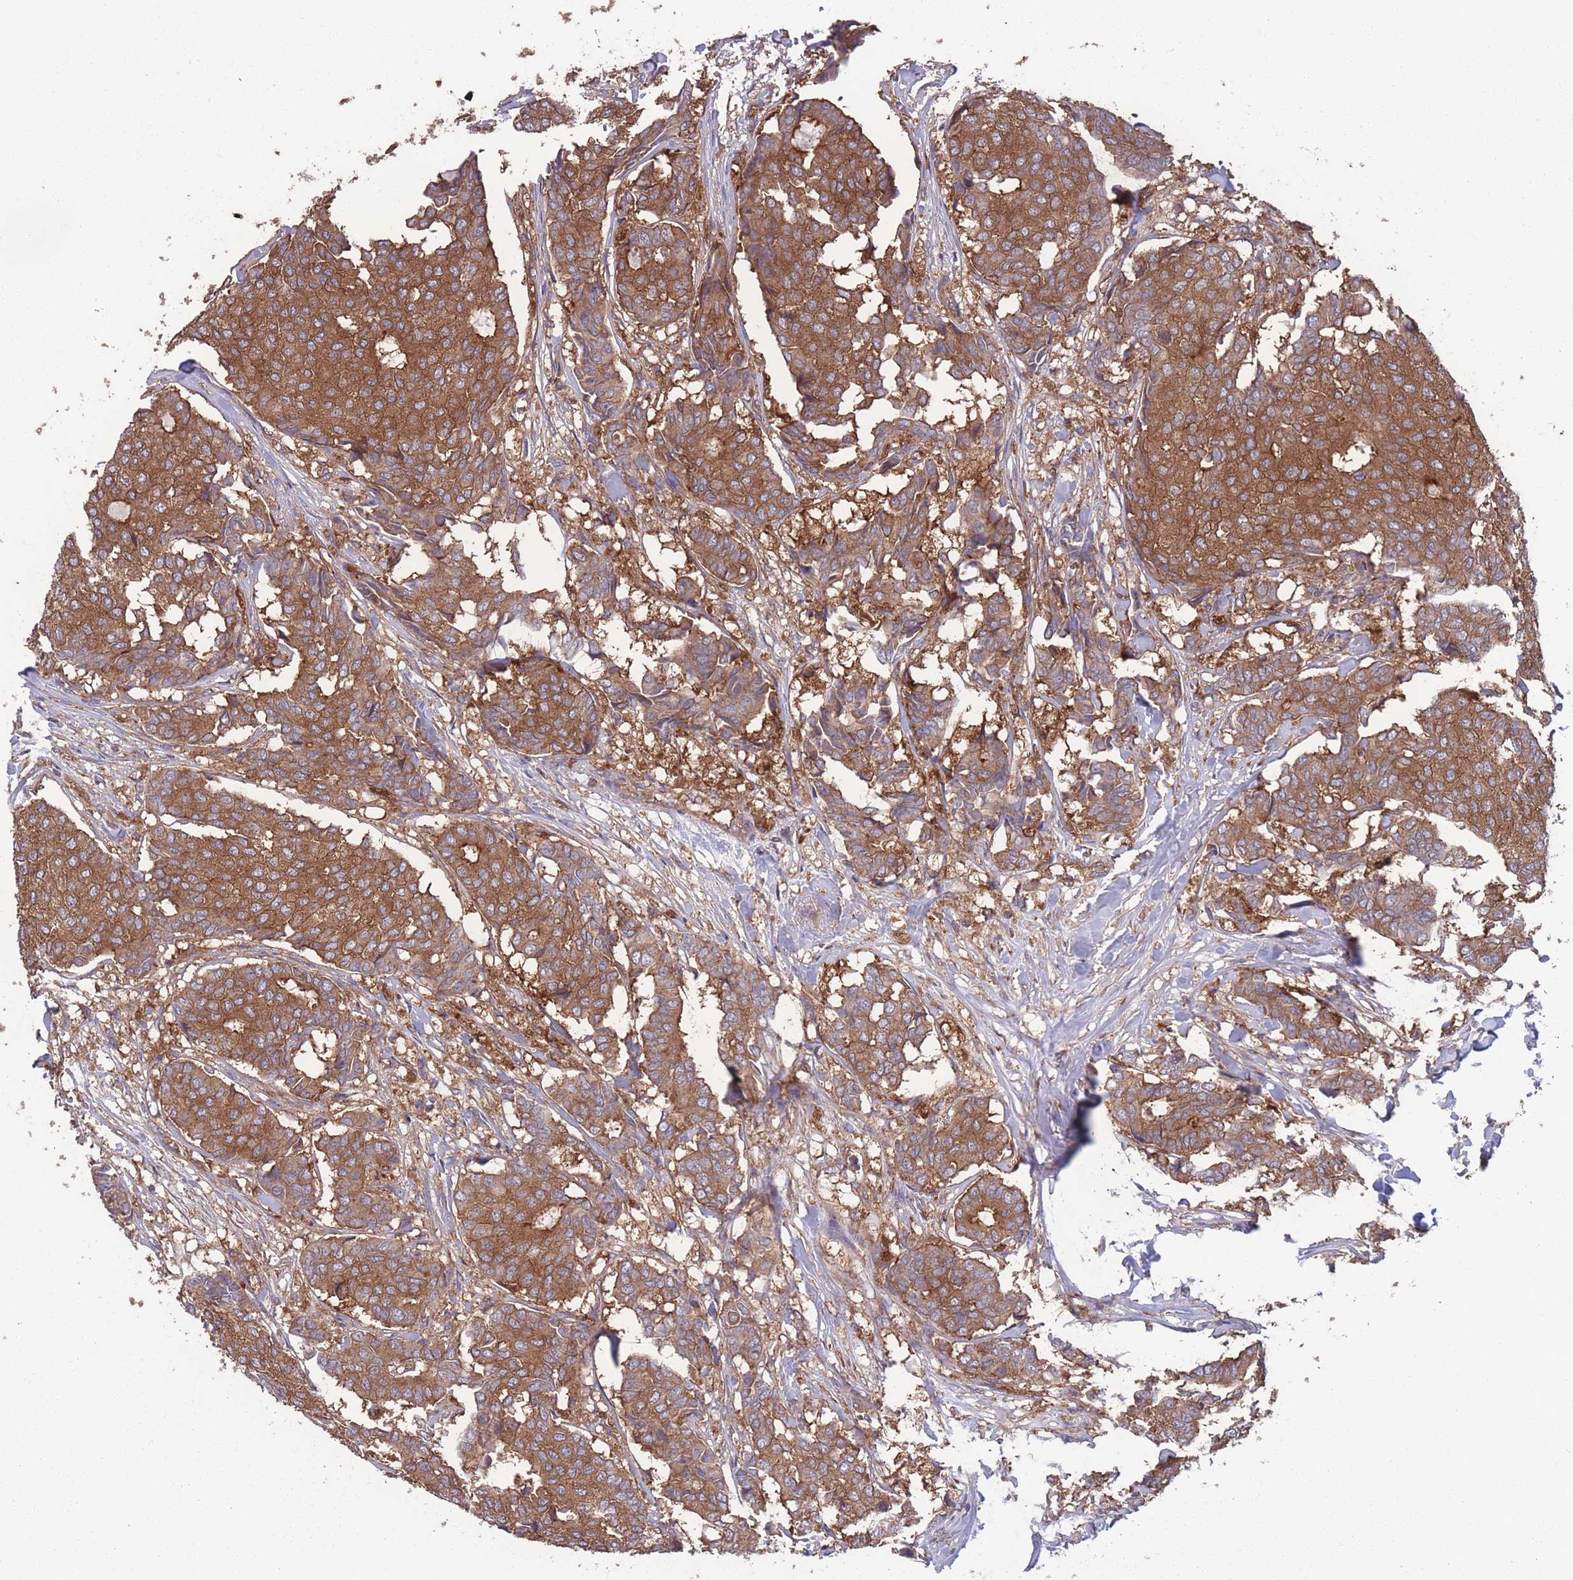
{"staining": {"intensity": "moderate", "quantity": ">75%", "location": "cytoplasmic/membranous"}, "tissue": "breast cancer", "cell_type": "Tumor cells", "image_type": "cancer", "snomed": [{"axis": "morphology", "description": "Duct carcinoma"}, {"axis": "topography", "description": "Breast"}], "caption": "A micrograph of intraductal carcinoma (breast) stained for a protein reveals moderate cytoplasmic/membranous brown staining in tumor cells. Nuclei are stained in blue.", "gene": "ZPR1", "patient": {"sex": "female", "age": 75}}